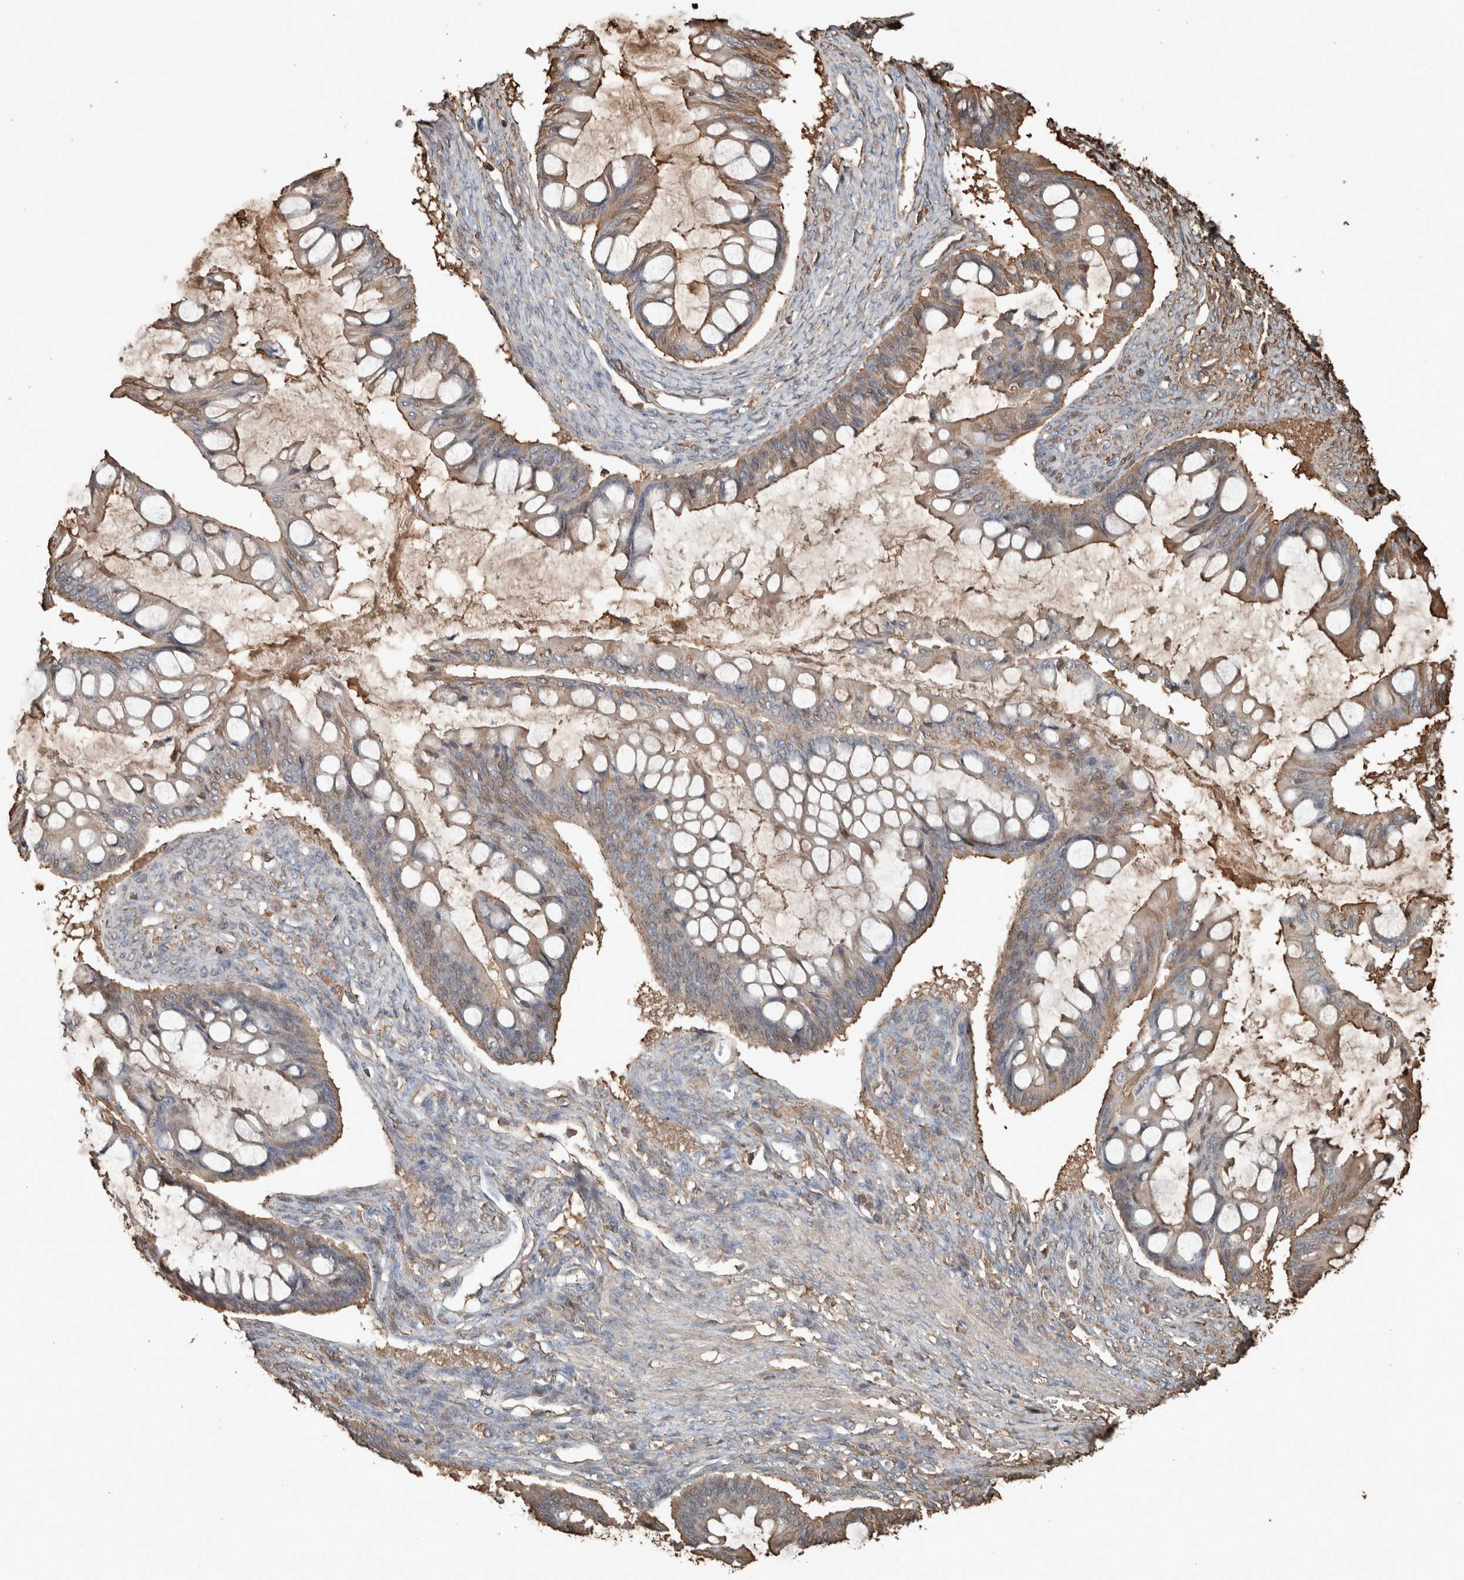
{"staining": {"intensity": "weak", "quantity": "25%-75%", "location": "cytoplasmic/membranous"}, "tissue": "ovarian cancer", "cell_type": "Tumor cells", "image_type": "cancer", "snomed": [{"axis": "morphology", "description": "Cystadenocarcinoma, mucinous, NOS"}, {"axis": "topography", "description": "Ovary"}], "caption": "Weak cytoplasmic/membranous staining for a protein is appreciated in approximately 25%-75% of tumor cells of mucinous cystadenocarcinoma (ovarian) using immunohistochemistry (IHC).", "gene": "USP34", "patient": {"sex": "female", "age": 73}}